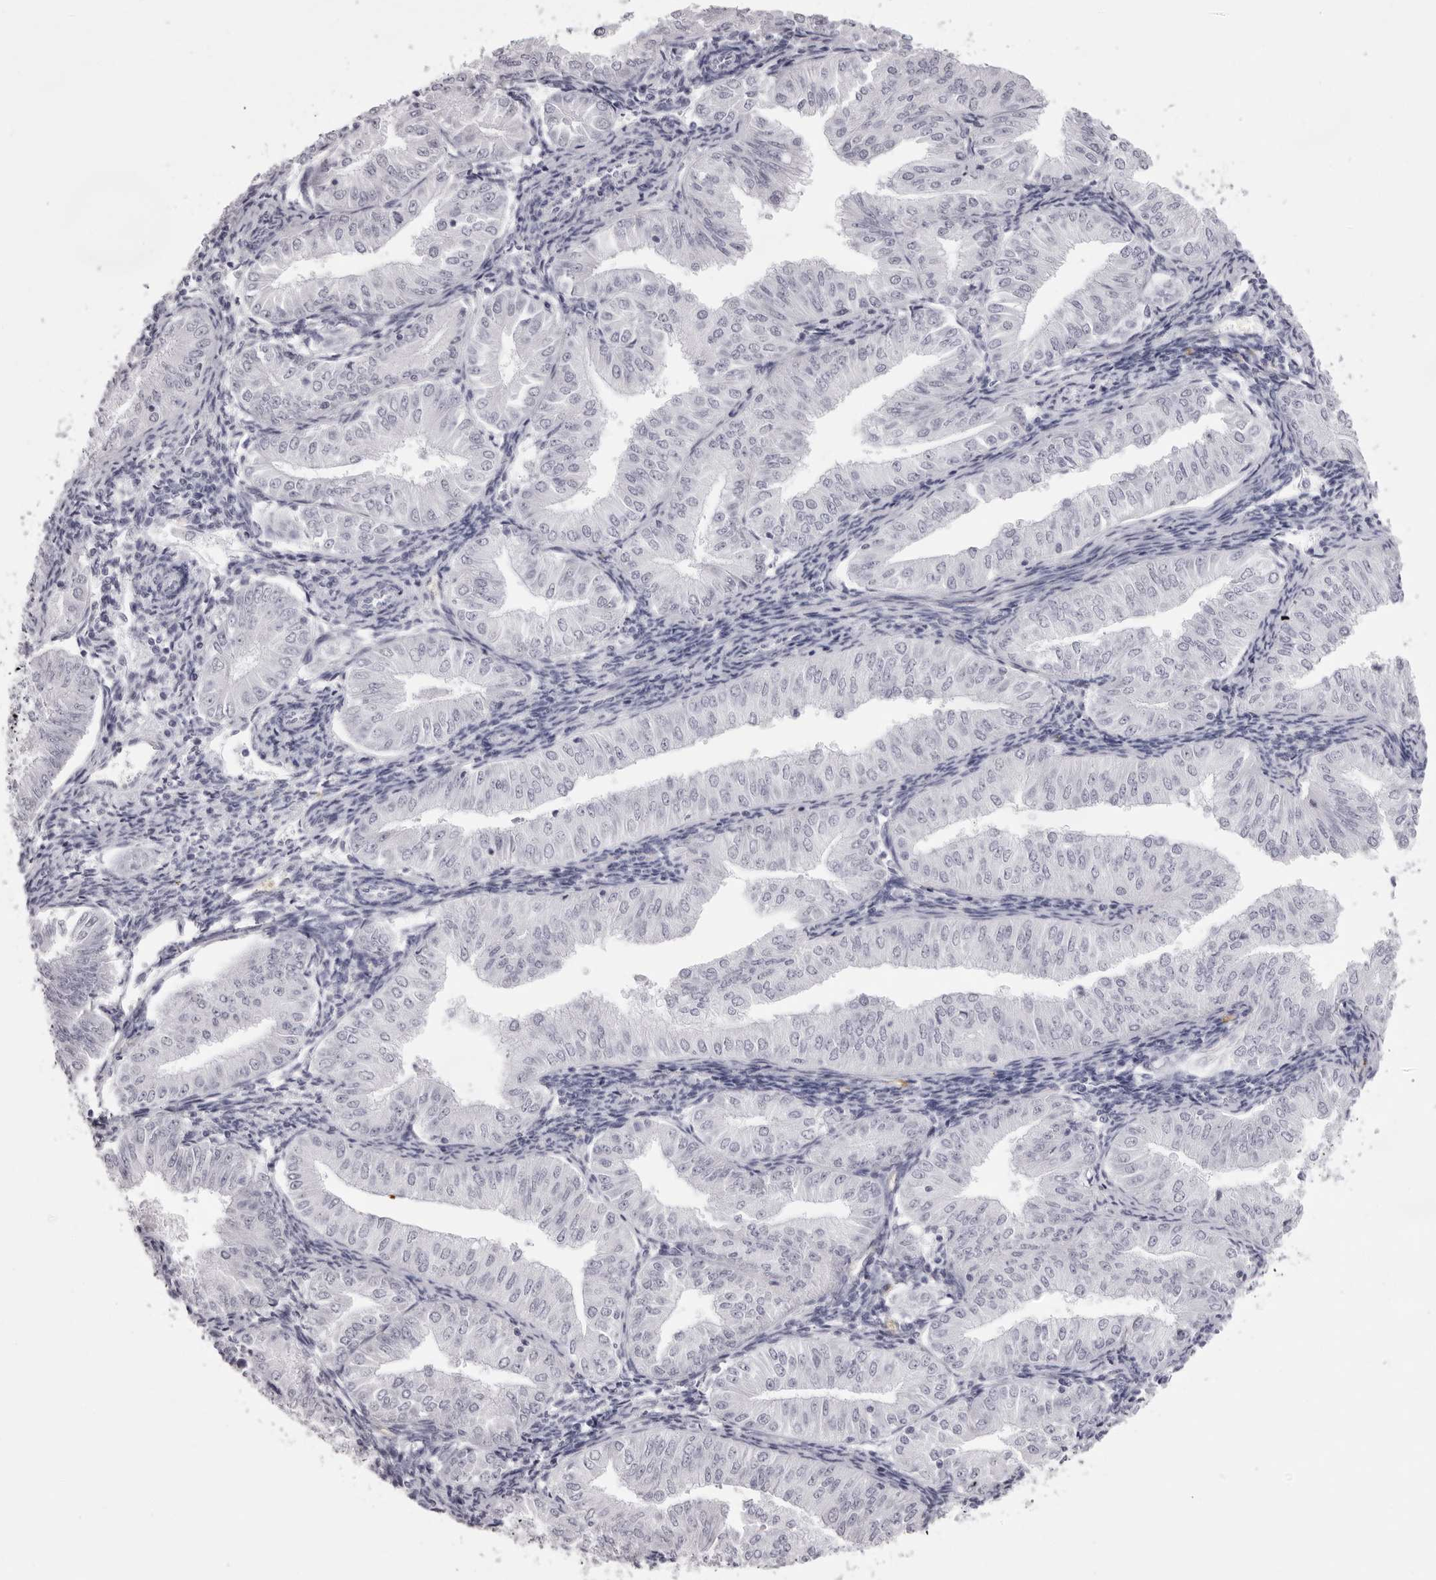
{"staining": {"intensity": "negative", "quantity": "none", "location": "none"}, "tissue": "endometrial cancer", "cell_type": "Tumor cells", "image_type": "cancer", "snomed": [{"axis": "morphology", "description": "Normal tissue, NOS"}, {"axis": "morphology", "description": "Adenocarcinoma, NOS"}, {"axis": "topography", "description": "Endometrium"}], "caption": "Immunohistochemical staining of adenocarcinoma (endometrial) displays no significant expression in tumor cells.", "gene": "SPTA1", "patient": {"sex": "female", "age": 53}}